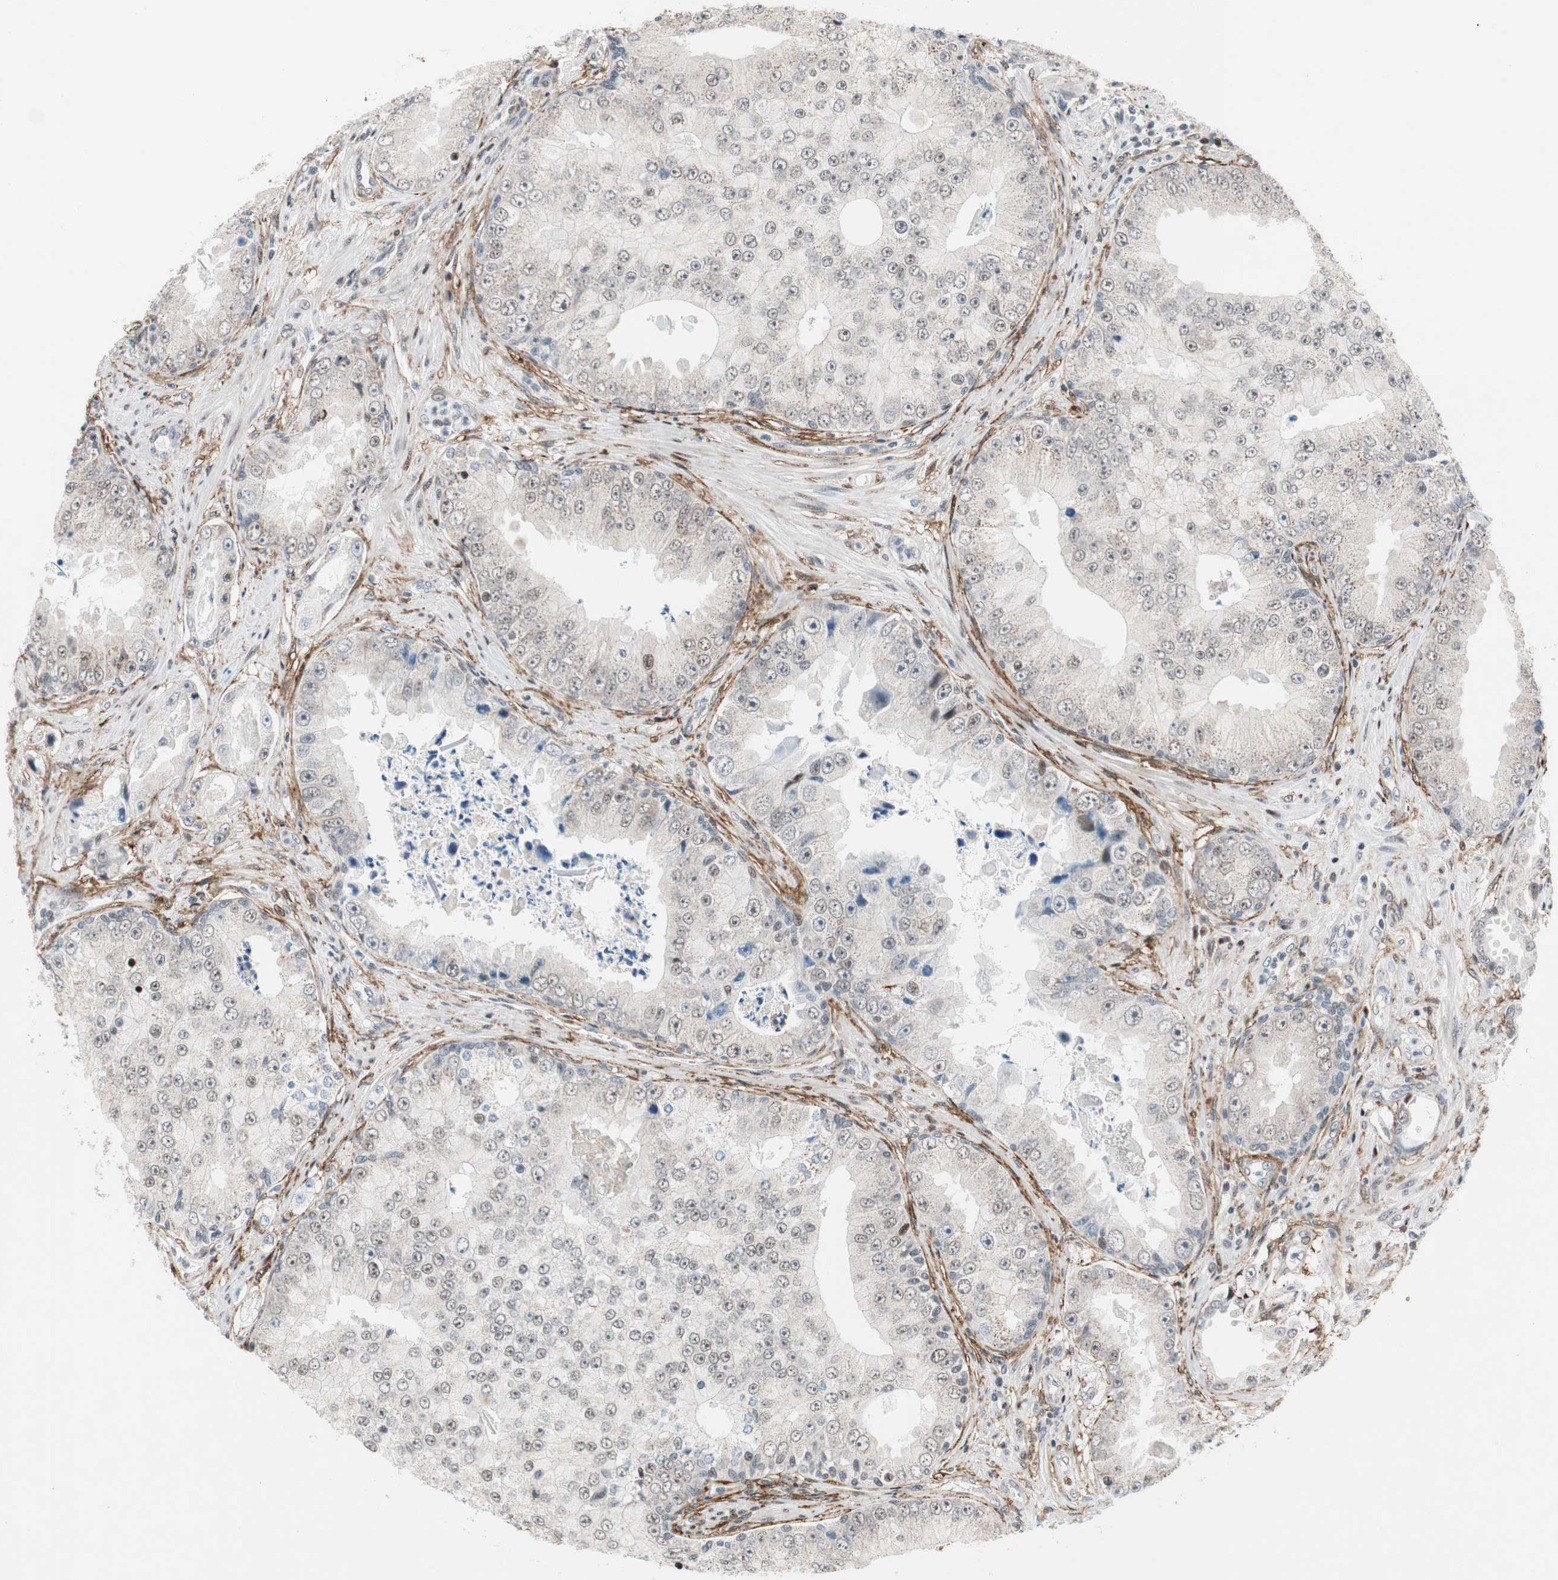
{"staining": {"intensity": "negative", "quantity": "none", "location": "none"}, "tissue": "prostate cancer", "cell_type": "Tumor cells", "image_type": "cancer", "snomed": [{"axis": "morphology", "description": "Adenocarcinoma, High grade"}, {"axis": "topography", "description": "Prostate"}], "caption": "This image is of prostate adenocarcinoma (high-grade) stained with immunohistochemistry to label a protein in brown with the nuclei are counter-stained blue. There is no positivity in tumor cells. (DAB (3,3'-diaminobenzidine) immunohistochemistry (IHC), high magnification).", "gene": "FBXO44", "patient": {"sex": "male", "age": 73}}